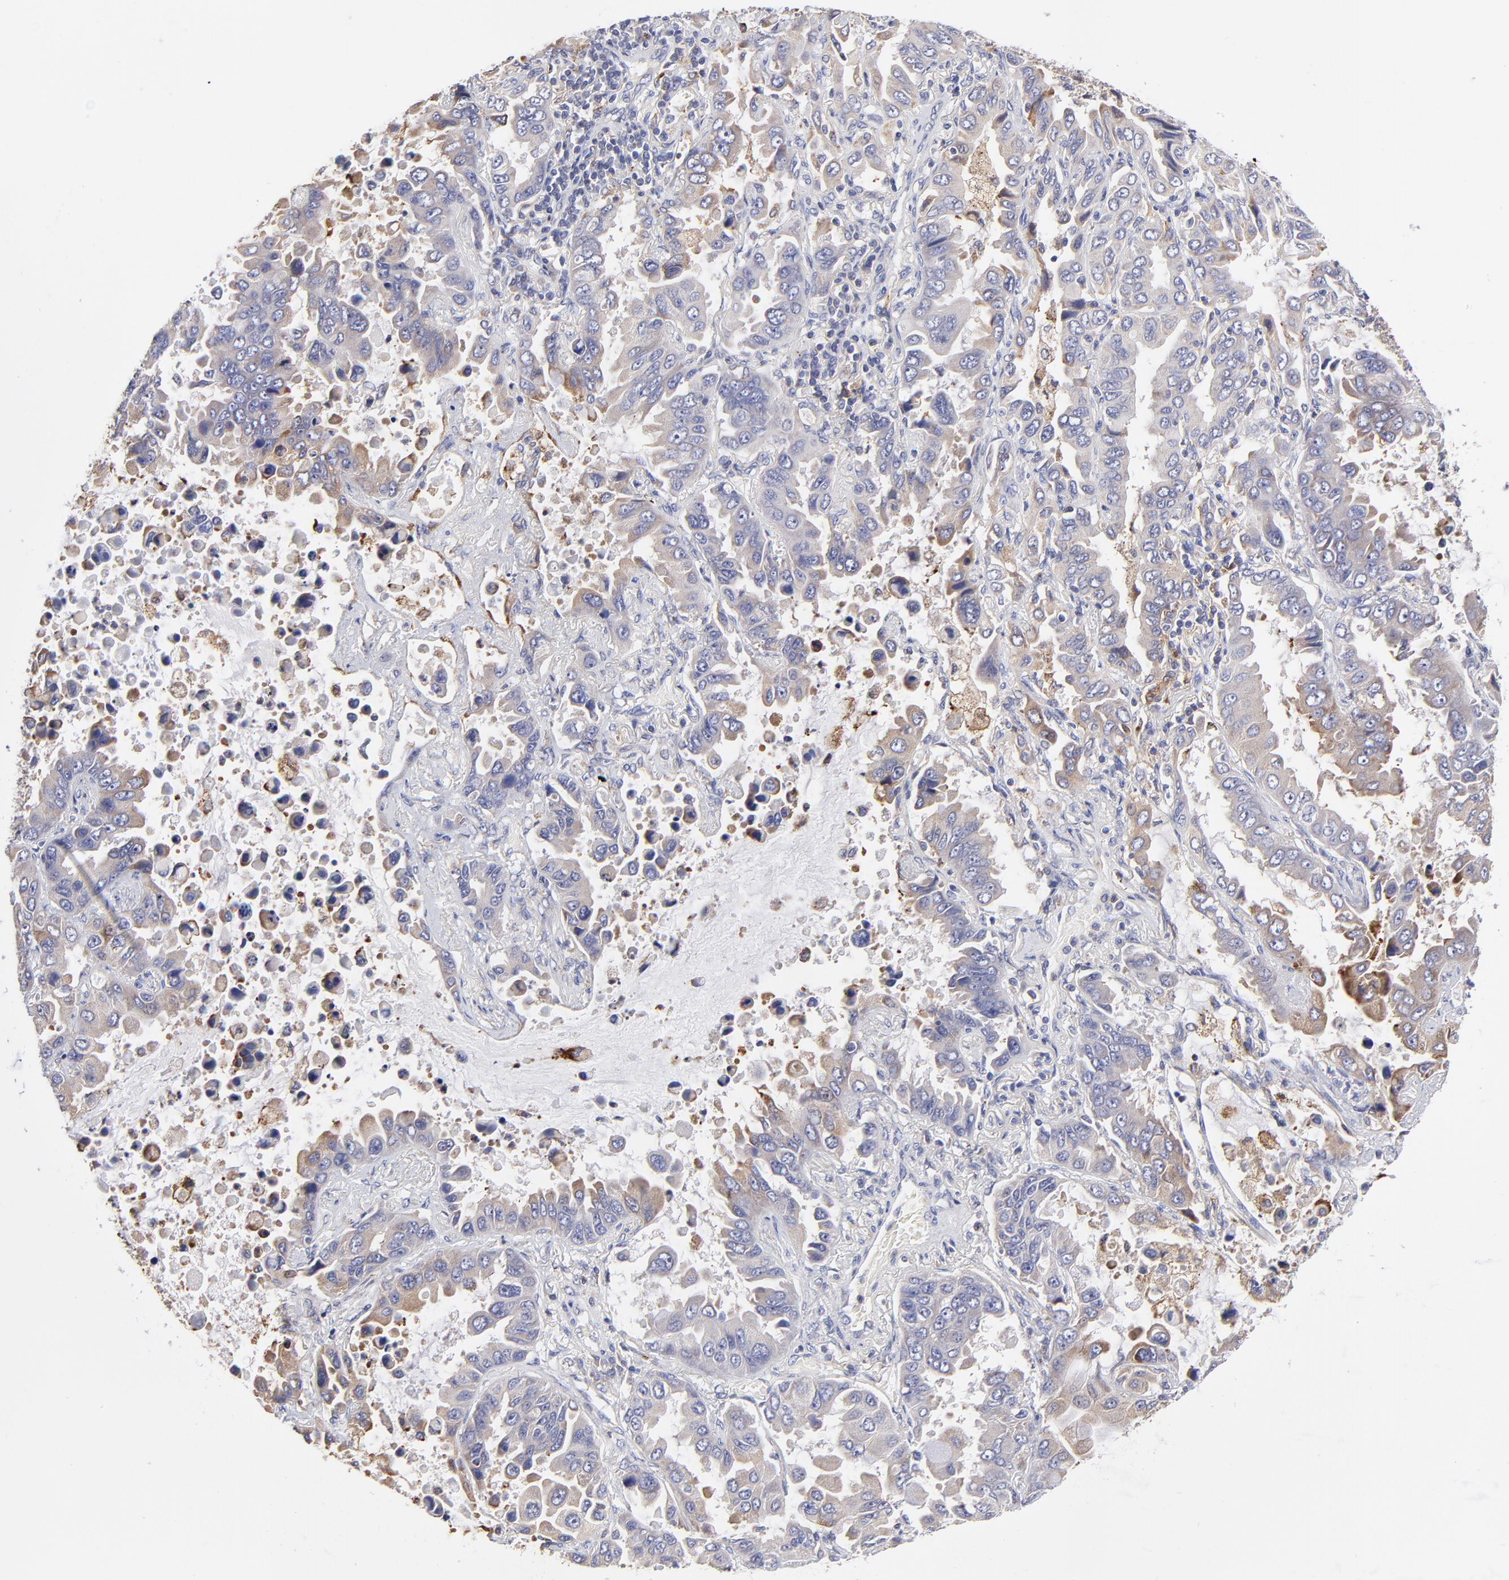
{"staining": {"intensity": "weak", "quantity": "<25%", "location": "cytoplasmic/membranous"}, "tissue": "lung cancer", "cell_type": "Tumor cells", "image_type": "cancer", "snomed": [{"axis": "morphology", "description": "Adenocarcinoma, NOS"}, {"axis": "topography", "description": "Lung"}], "caption": "Immunohistochemical staining of adenocarcinoma (lung) shows no significant positivity in tumor cells. (Brightfield microscopy of DAB IHC at high magnification).", "gene": "GCSAM", "patient": {"sex": "male", "age": 64}}